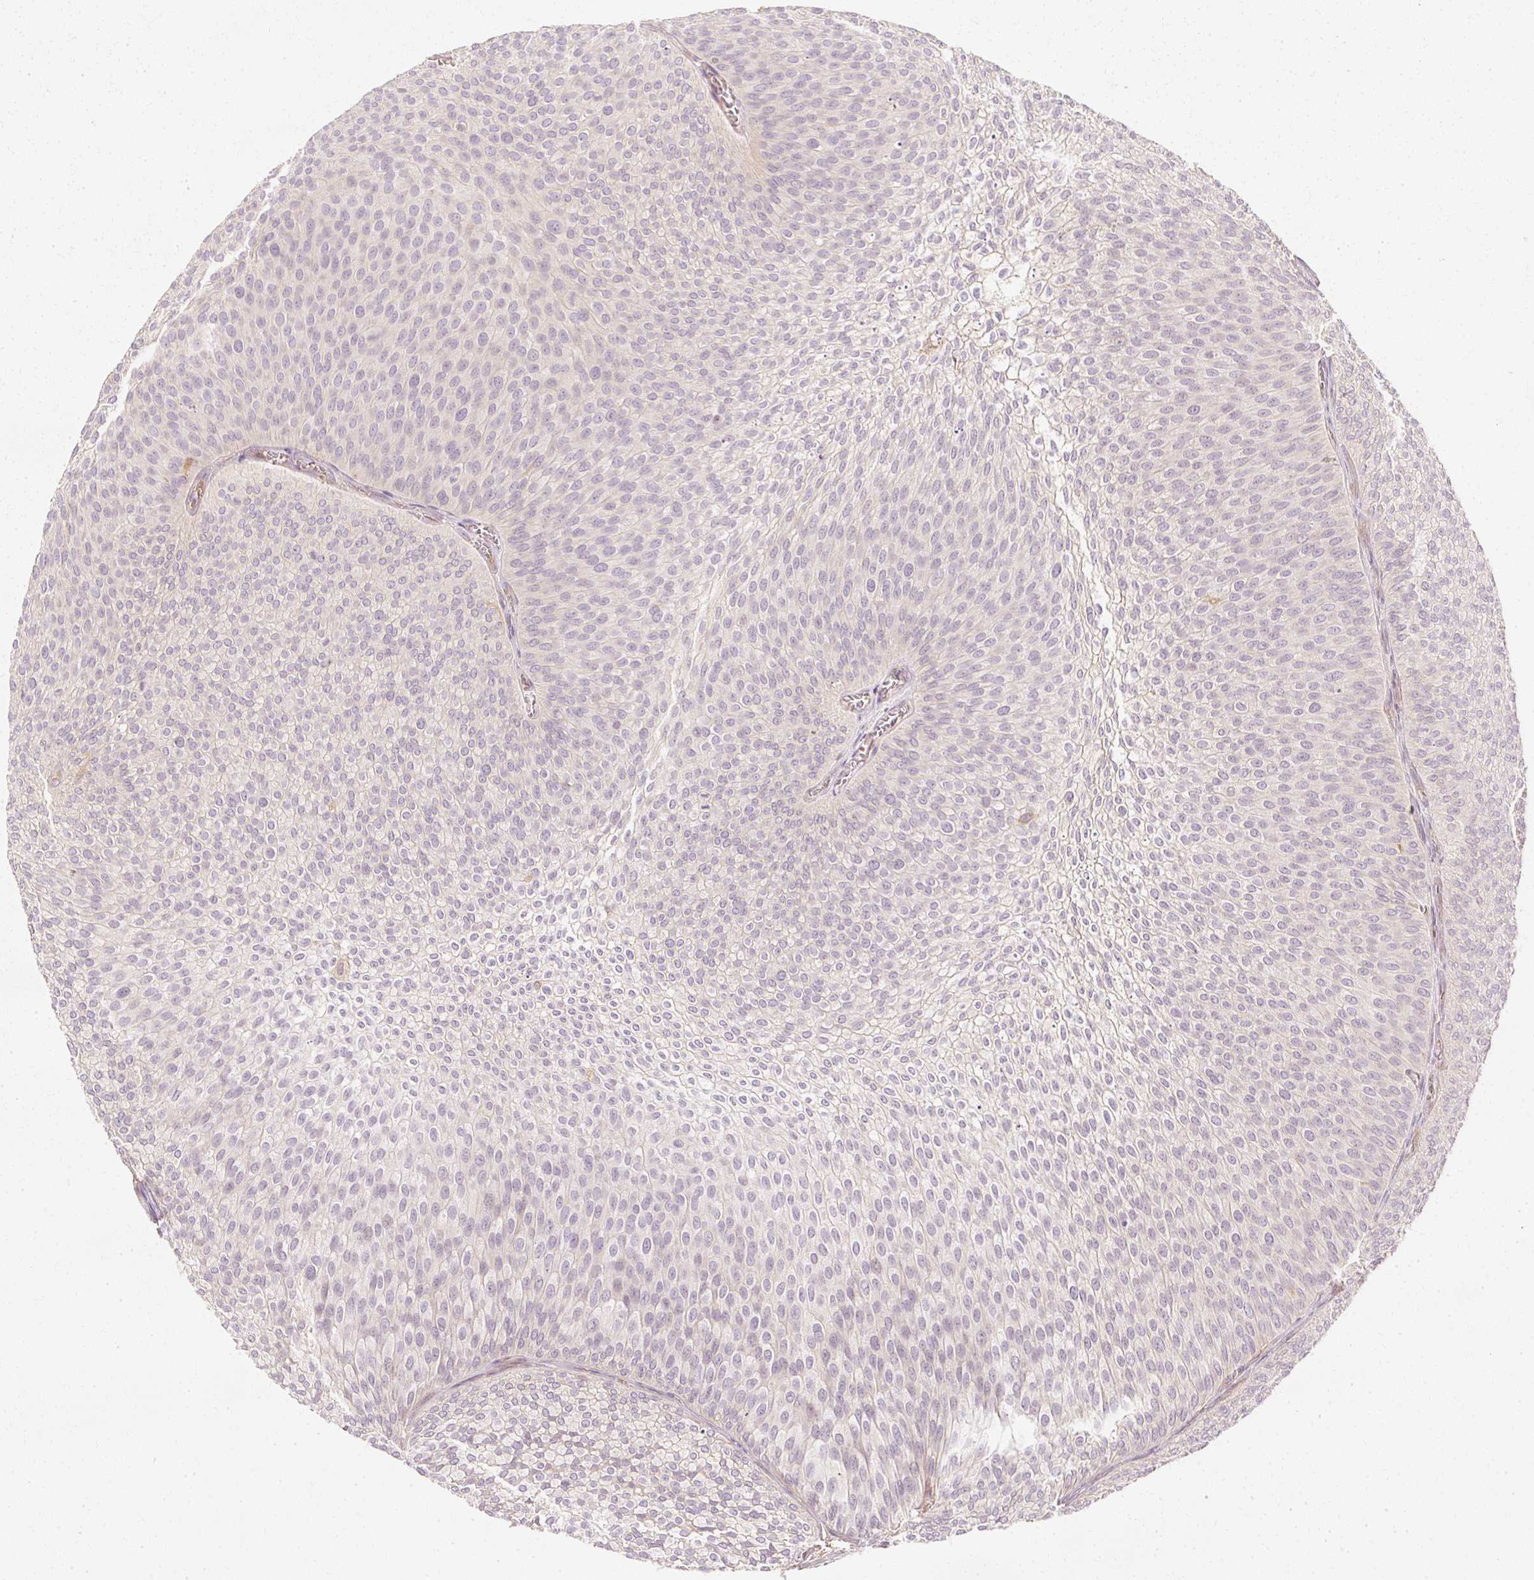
{"staining": {"intensity": "negative", "quantity": "none", "location": "none"}, "tissue": "urothelial cancer", "cell_type": "Tumor cells", "image_type": "cancer", "snomed": [{"axis": "morphology", "description": "Urothelial carcinoma, Low grade"}, {"axis": "topography", "description": "Urinary bladder"}], "caption": "IHC histopathology image of human urothelial cancer stained for a protein (brown), which reveals no positivity in tumor cells. (Immunohistochemistry (ihc), brightfield microscopy, high magnification).", "gene": "GNAQ", "patient": {"sex": "male", "age": 91}}